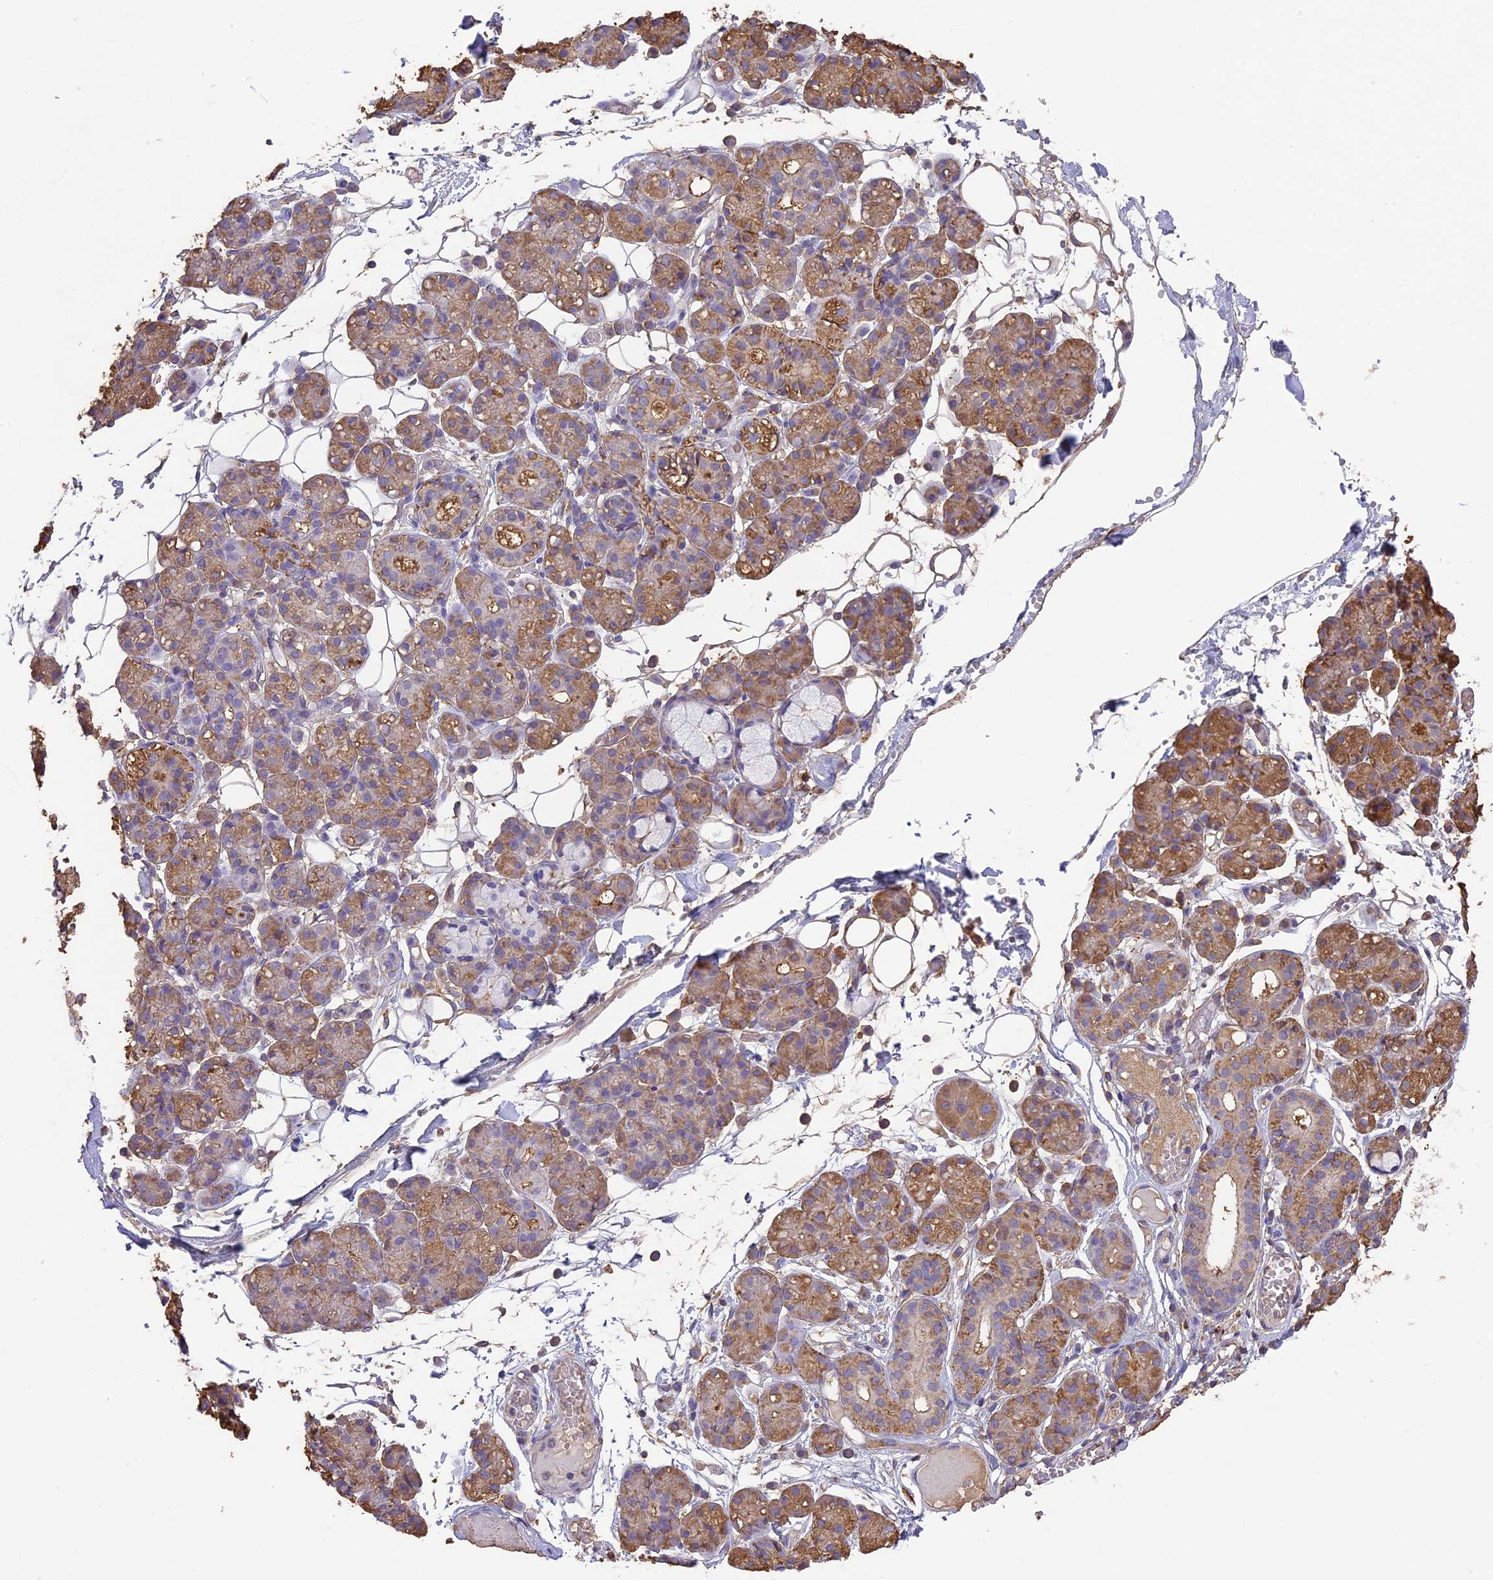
{"staining": {"intensity": "moderate", "quantity": "25%-75%", "location": "cytoplasmic/membranous"}, "tissue": "salivary gland", "cell_type": "Glandular cells", "image_type": "normal", "snomed": [{"axis": "morphology", "description": "Normal tissue, NOS"}, {"axis": "topography", "description": "Salivary gland"}], "caption": "Human salivary gland stained with a brown dye exhibits moderate cytoplasmic/membranous positive expression in about 25%-75% of glandular cells.", "gene": "ARHGAP19", "patient": {"sex": "male", "age": 63}}